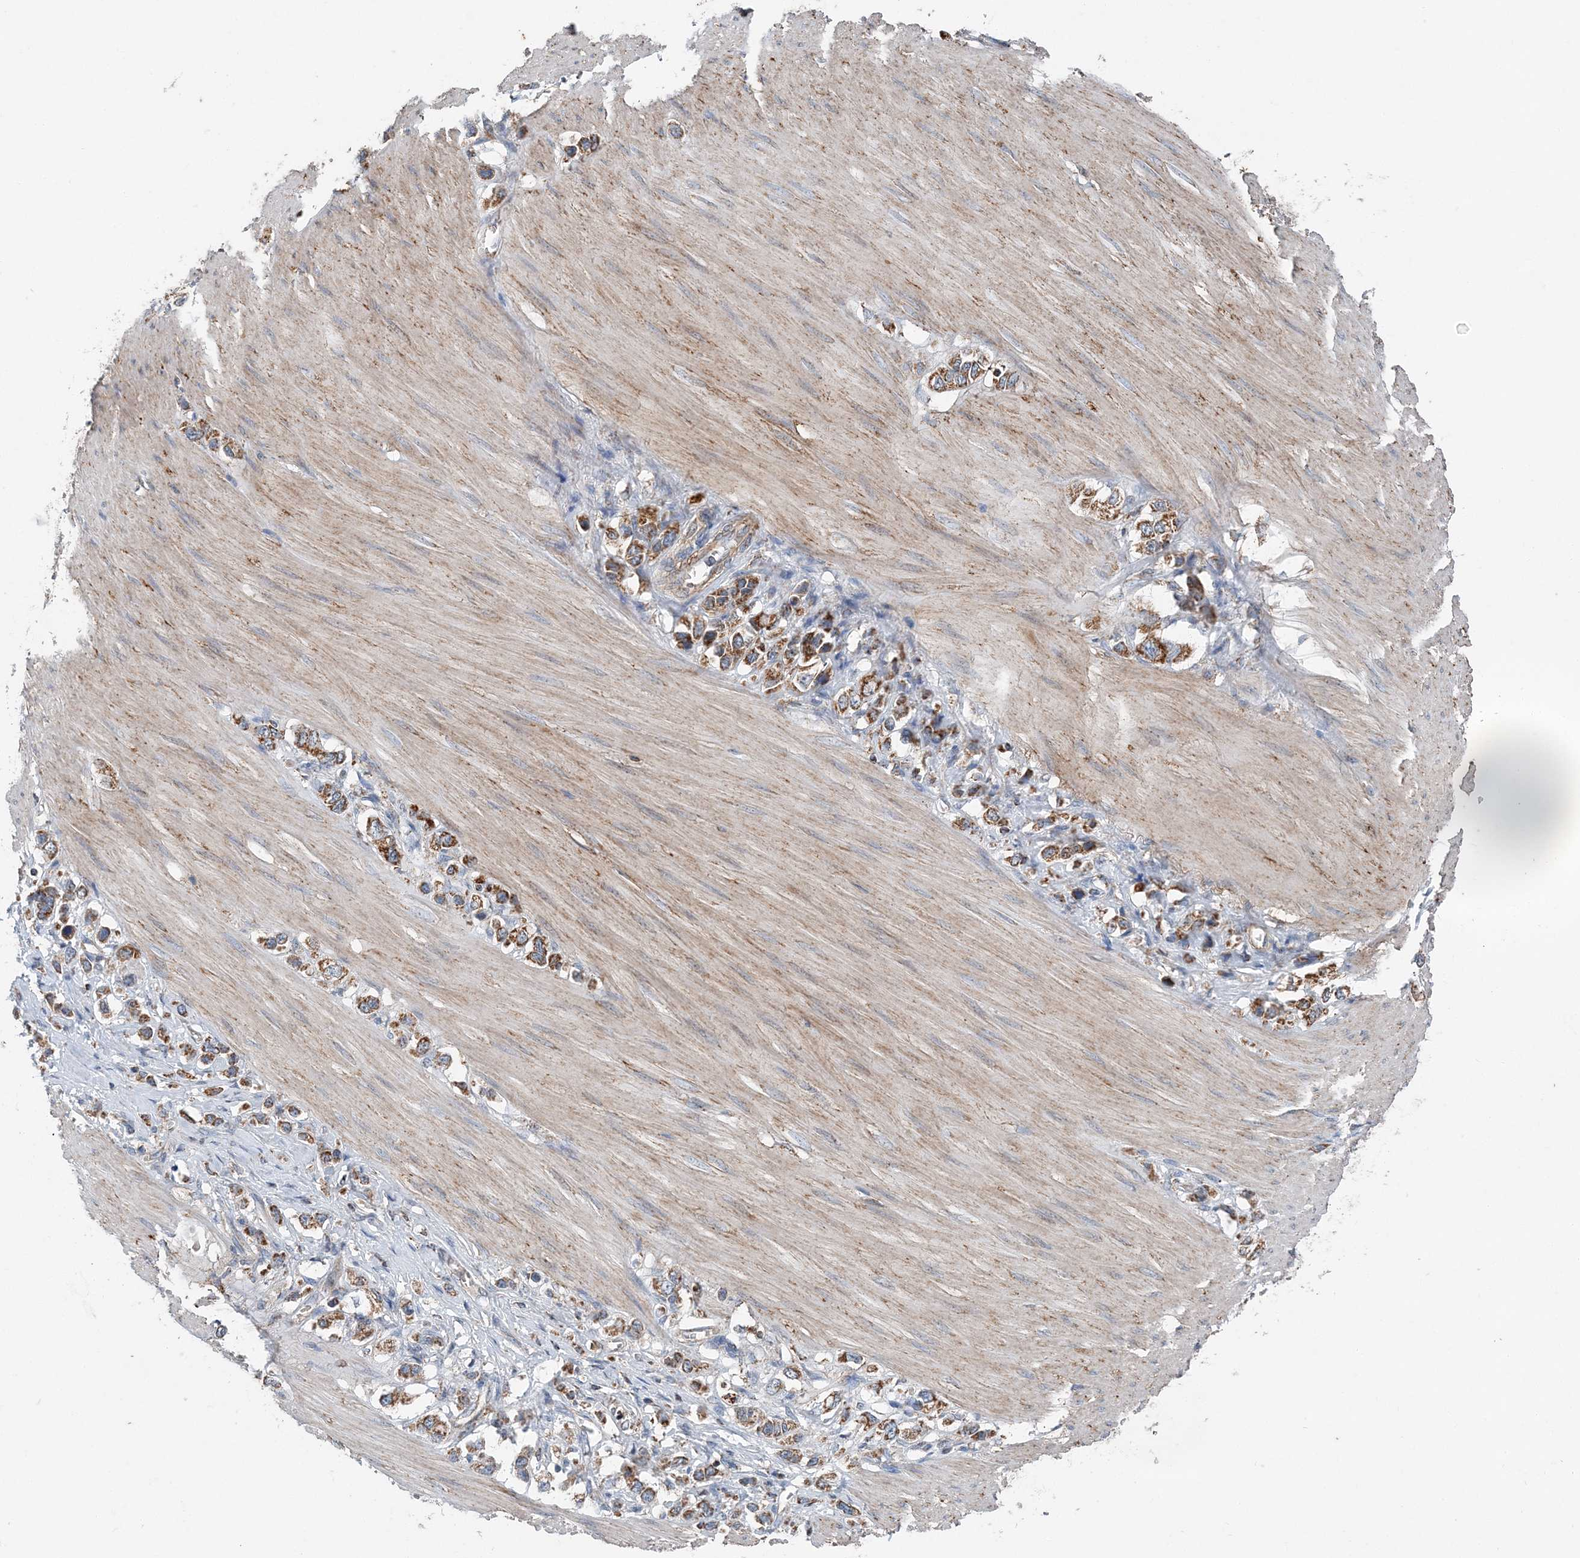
{"staining": {"intensity": "moderate", "quantity": ">75%", "location": "cytoplasmic/membranous"}, "tissue": "stomach cancer", "cell_type": "Tumor cells", "image_type": "cancer", "snomed": [{"axis": "morphology", "description": "Adenocarcinoma, NOS"}, {"axis": "topography", "description": "Stomach"}], "caption": "Brown immunohistochemical staining in human stomach cancer (adenocarcinoma) displays moderate cytoplasmic/membranous positivity in about >75% of tumor cells. The staining is performed using DAB (3,3'-diaminobenzidine) brown chromogen to label protein expression. The nuclei are counter-stained blue using hematoxylin.", "gene": "SPRY2", "patient": {"sex": "female", "age": 65}}